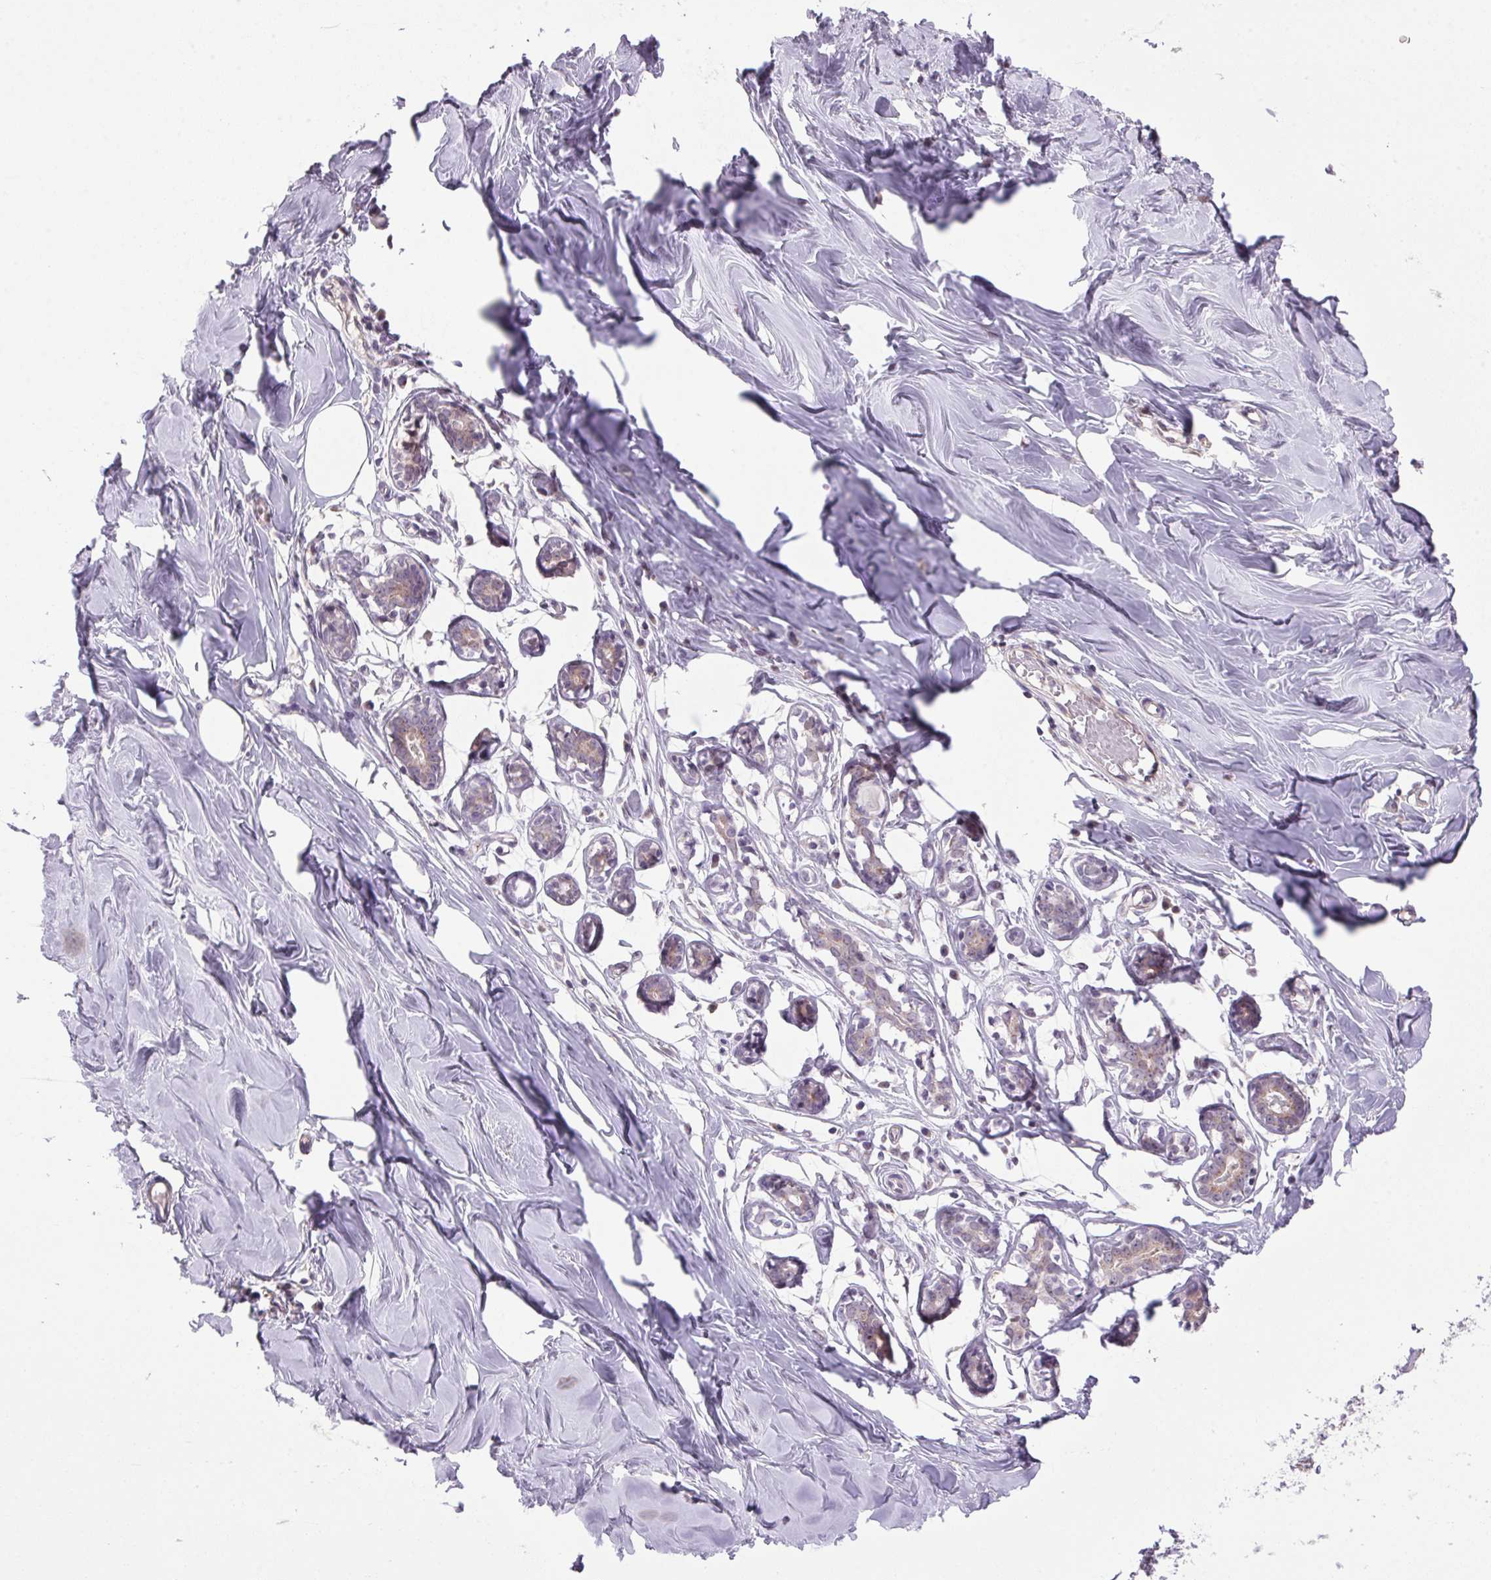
{"staining": {"intensity": "negative", "quantity": "none", "location": "none"}, "tissue": "breast", "cell_type": "Adipocytes", "image_type": "normal", "snomed": [{"axis": "morphology", "description": "Normal tissue, NOS"}, {"axis": "topography", "description": "Breast"}], "caption": "There is no significant expression in adipocytes of breast. Brightfield microscopy of IHC stained with DAB (brown) and hematoxylin (blue), captured at high magnification.", "gene": "AKR1E2", "patient": {"sex": "female", "age": 27}}